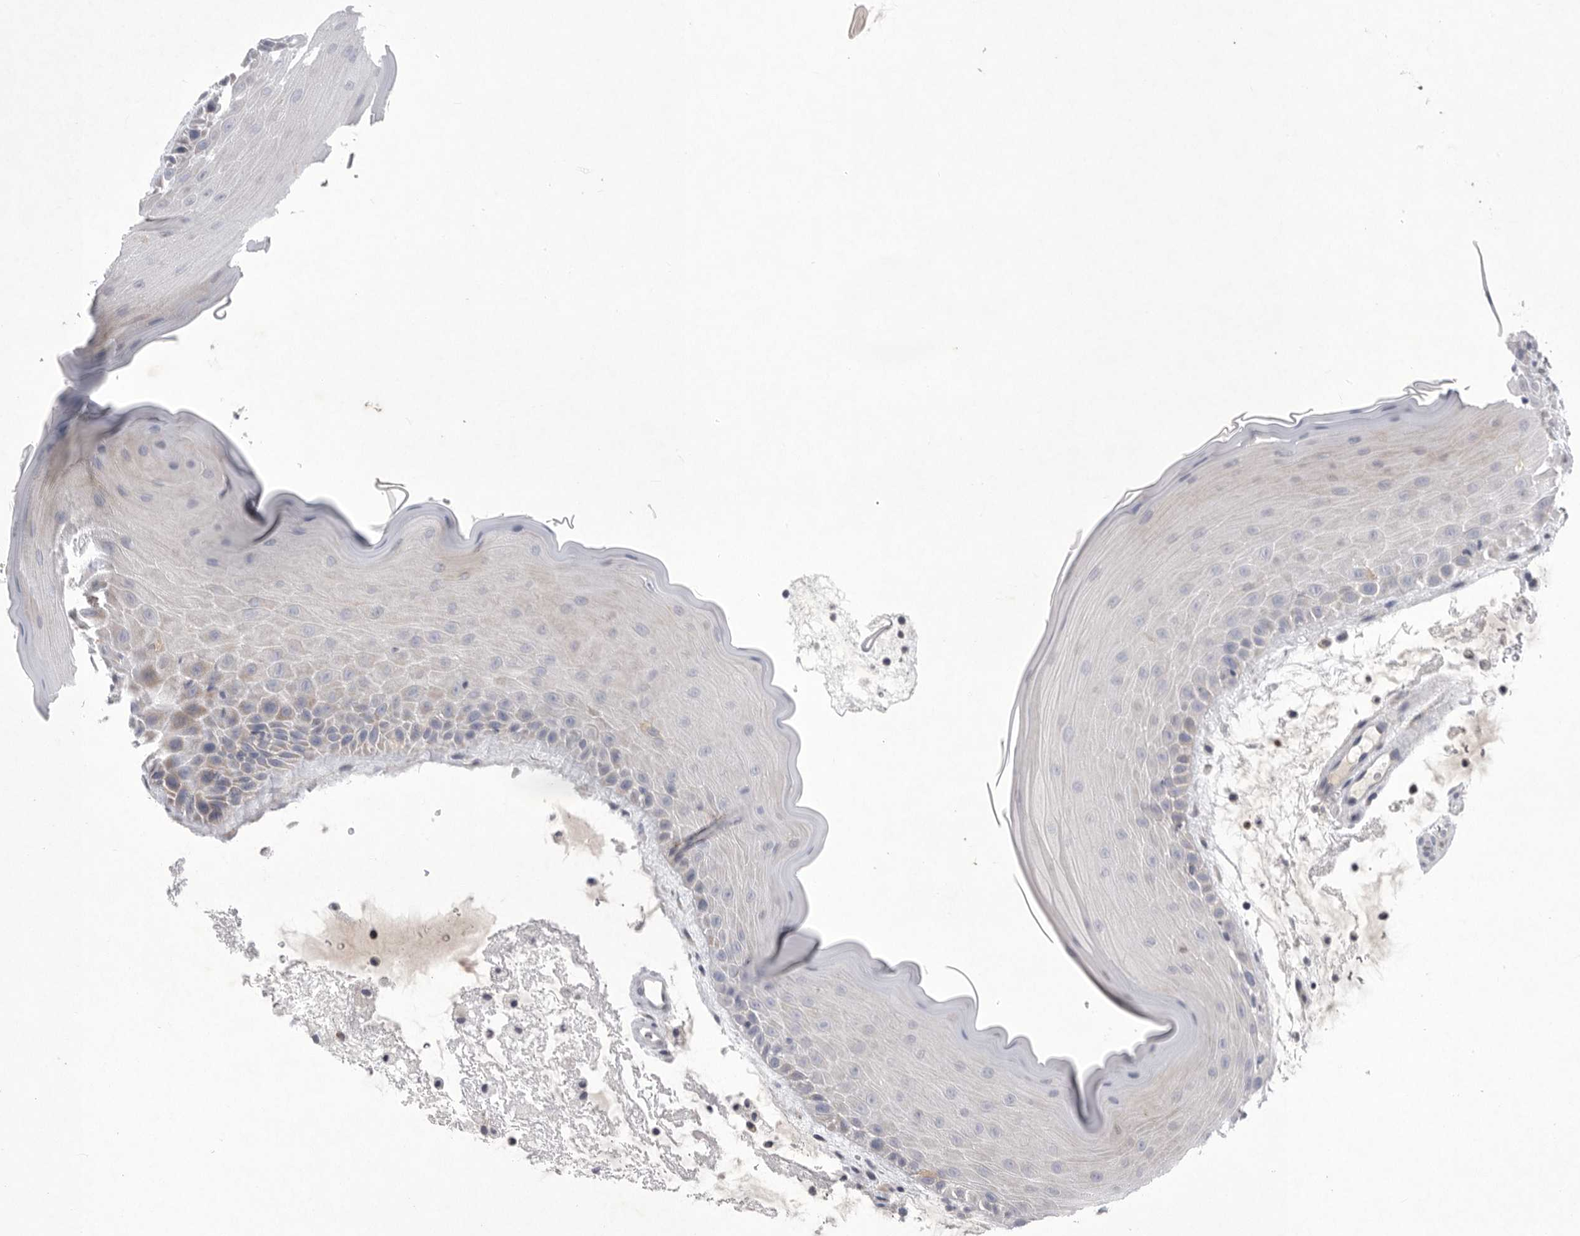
{"staining": {"intensity": "negative", "quantity": "none", "location": "none"}, "tissue": "oral mucosa", "cell_type": "Squamous epithelial cells", "image_type": "normal", "snomed": [{"axis": "morphology", "description": "Normal tissue, NOS"}, {"axis": "topography", "description": "Oral tissue"}], "caption": "The immunohistochemistry histopathology image has no significant staining in squamous epithelial cells of oral mucosa. Brightfield microscopy of immunohistochemistry (IHC) stained with DAB (3,3'-diaminobenzidine) (brown) and hematoxylin (blue), captured at high magnification.", "gene": "SIGLEC10", "patient": {"sex": "male", "age": 13}}